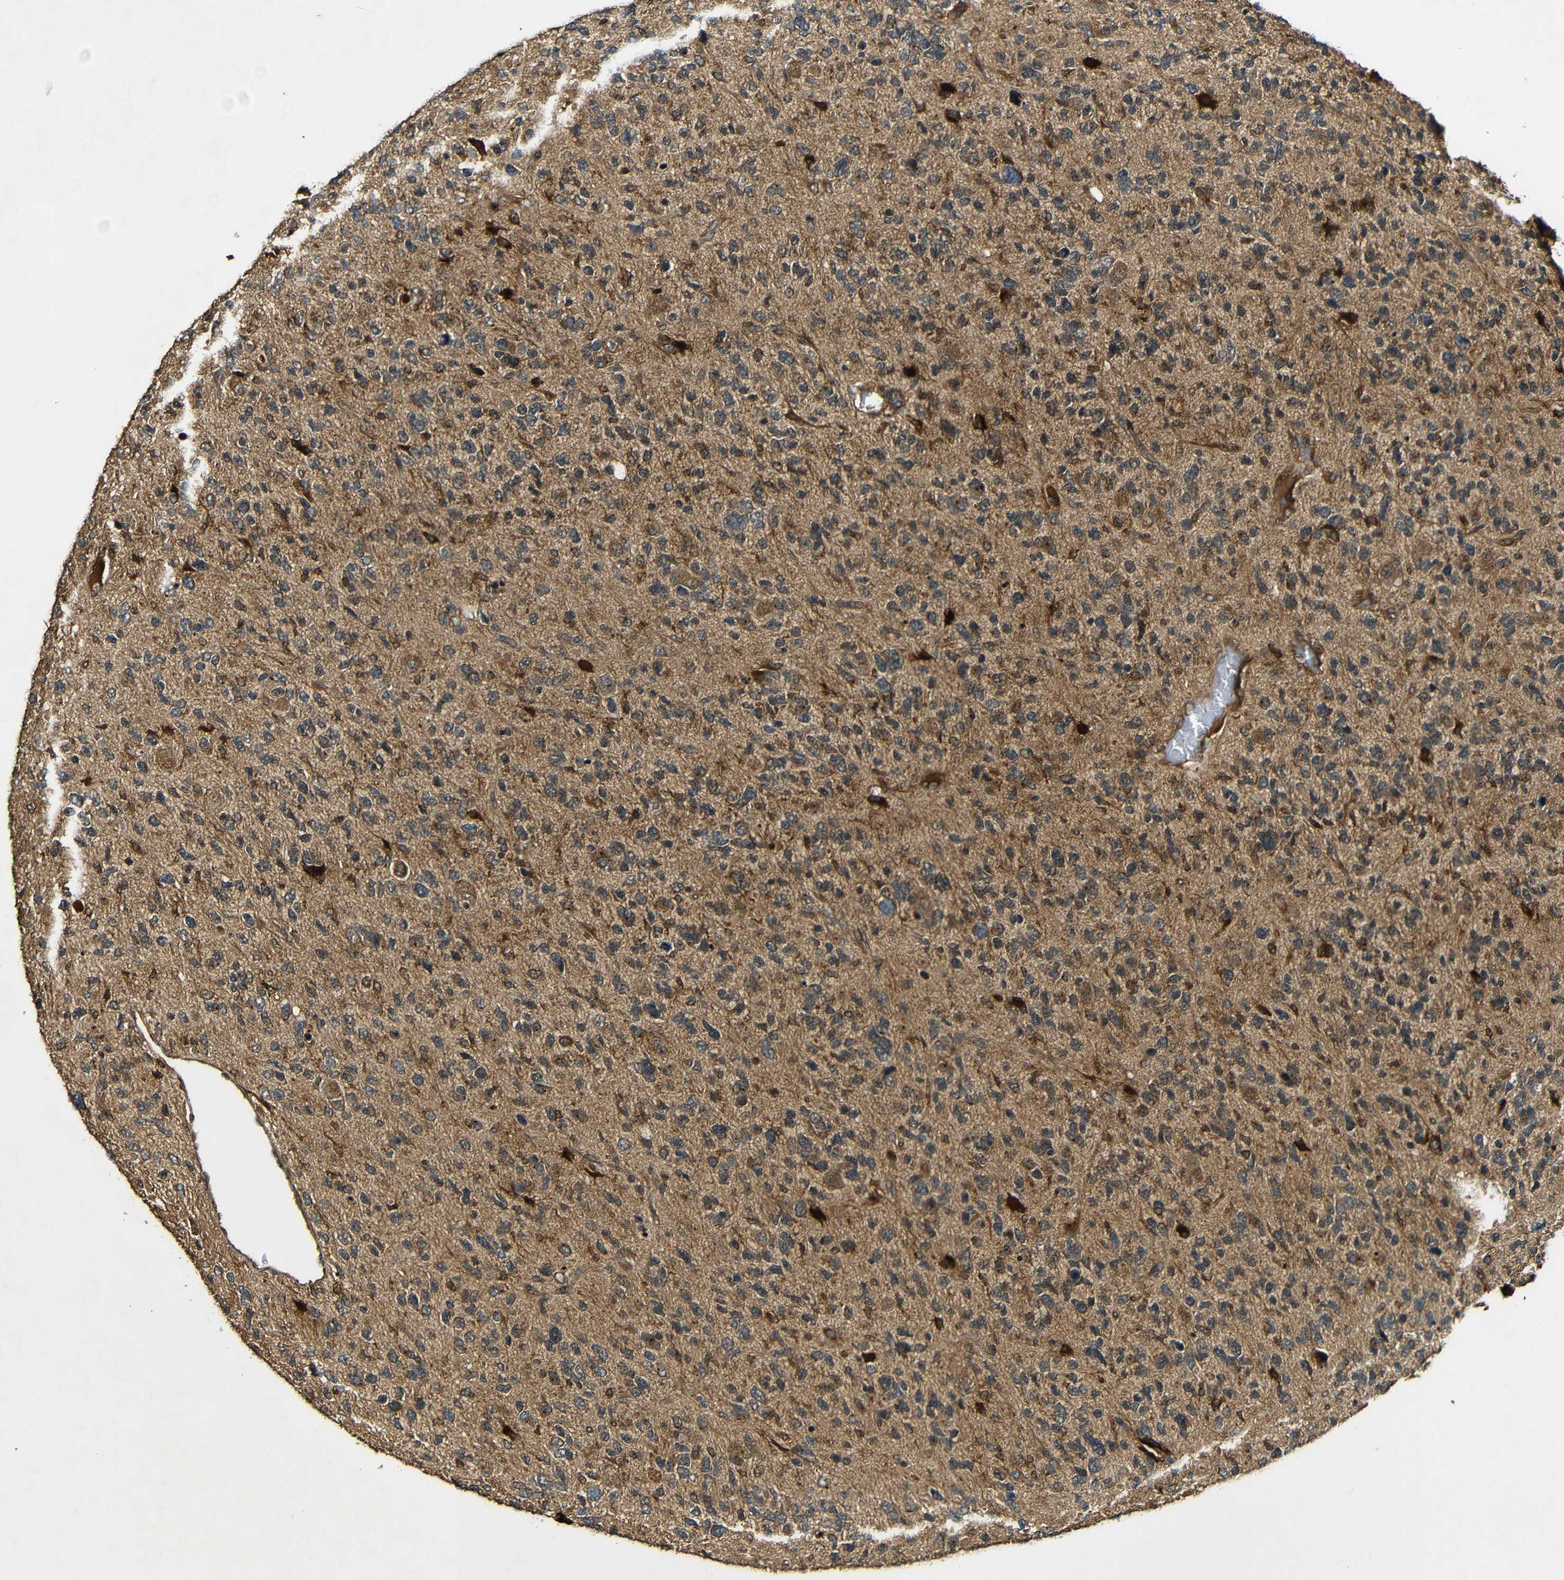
{"staining": {"intensity": "moderate", "quantity": ">75%", "location": "cytoplasmic/membranous"}, "tissue": "glioma", "cell_type": "Tumor cells", "image_type": "cancer", "snomed": [{"axis": "morphology", "description": "Glioma, malignant, High grade"}, {"axis": "topography", "description": "Brain"}], "caption": "Immunohistochemistry (IHC) of human high-grade glioma (malignant) shows medium levels of moderate cytoplasmic/membranous staining in approximately >75% of tumor cells.", "gene": "CASP8", "patient": {"sex": "female", "age": 58}}